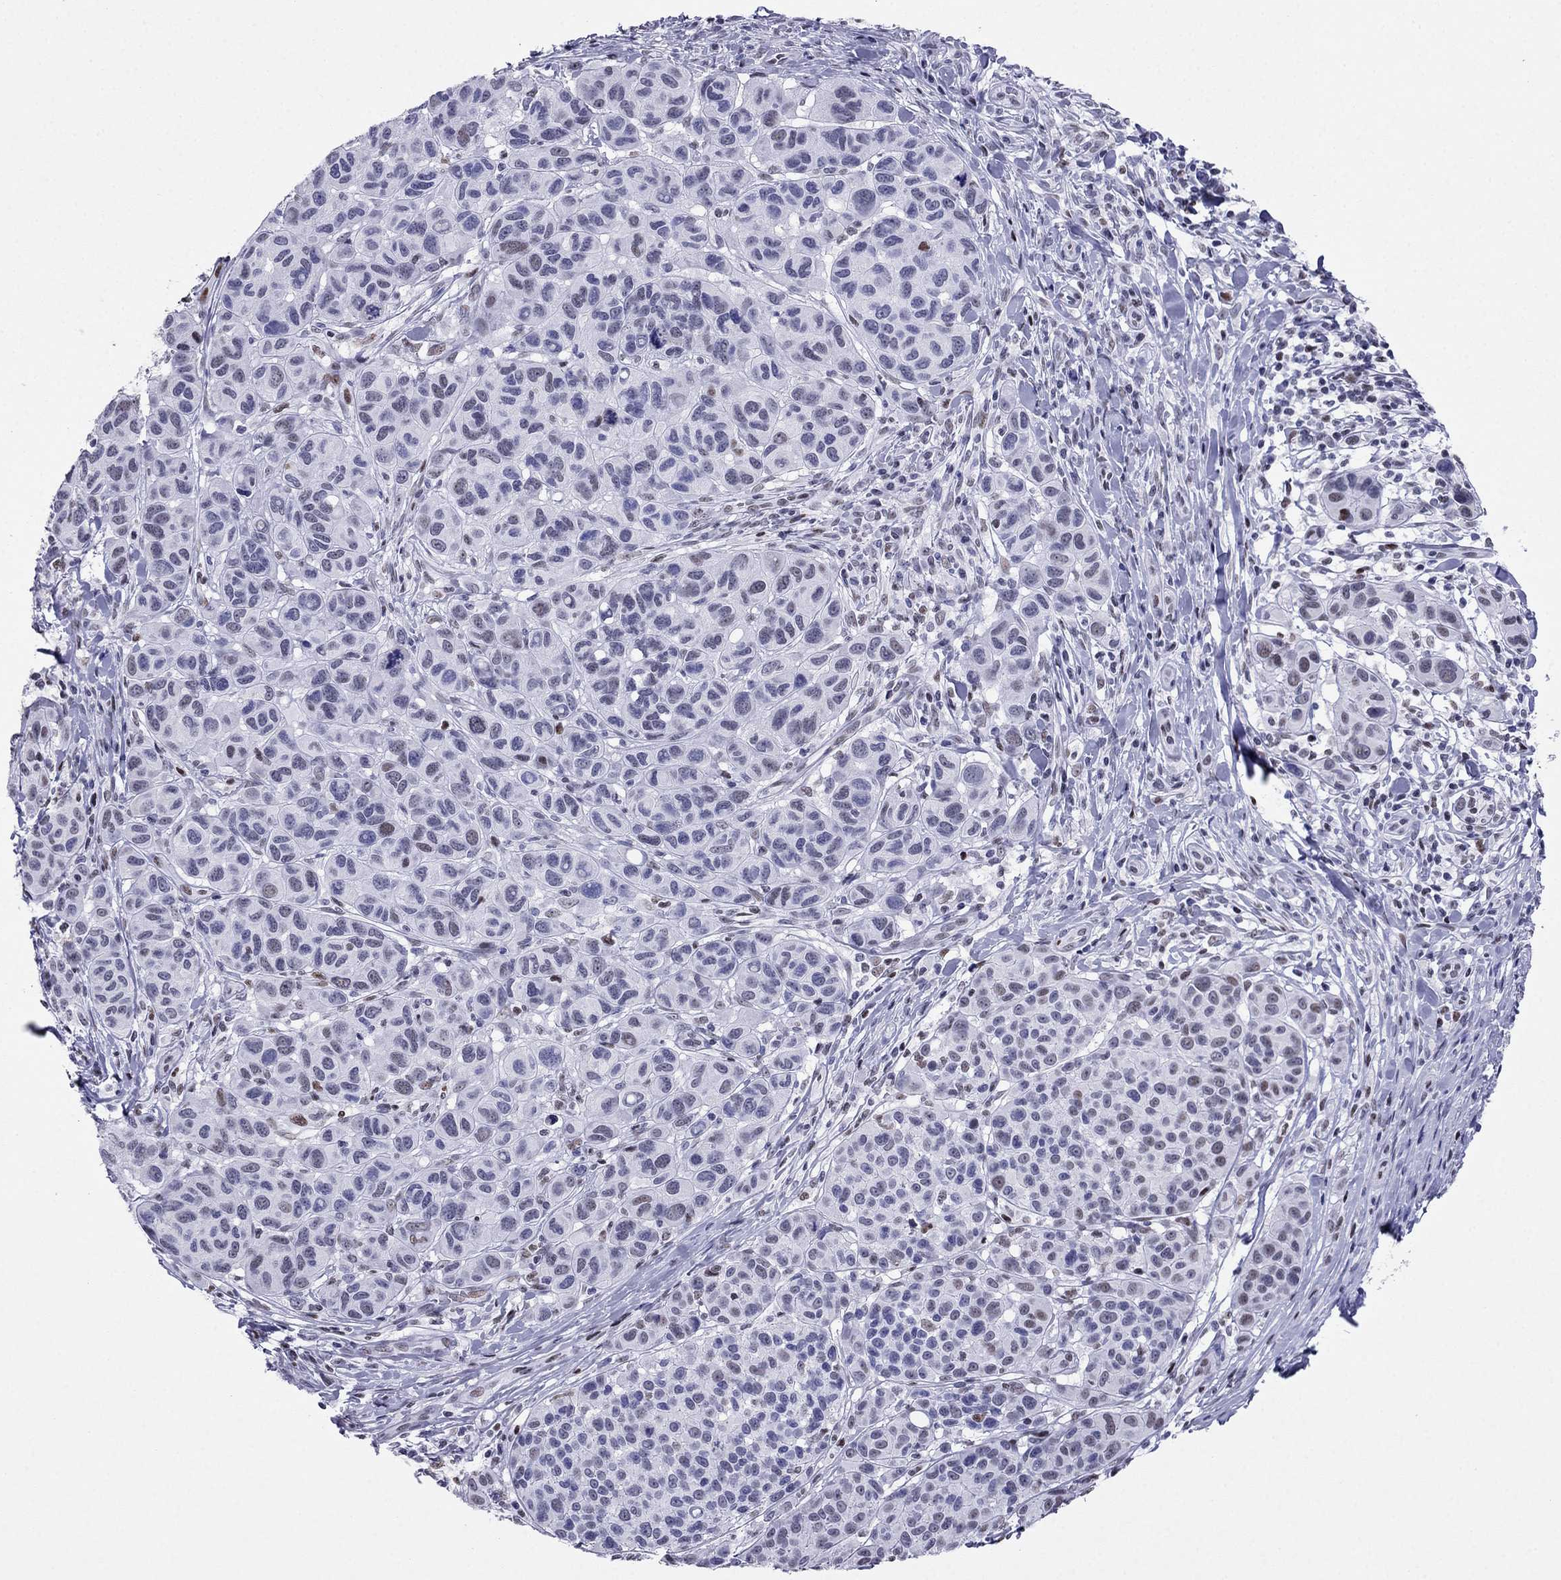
{"staining": {"intensity": "moderate", "quantity": "<25%", "location": "nuclear"}, "tissue": "melanoma", "cell_type": "Tumor cells", "image_type": "cancer", "snomed": [{"axis": "morphology", "description": "Malignant melanoma, NOS"}, {"axis": "topography", "description": "Skin"}], "caption": "Malignant melanoma stained with DAB immunohistochemistry (IHC) reveals low levels of moderate nuclear staining in about <25% of tumor cells.", "gene": "PPM1G", "patient": {"sex": "male", "age": 79}}